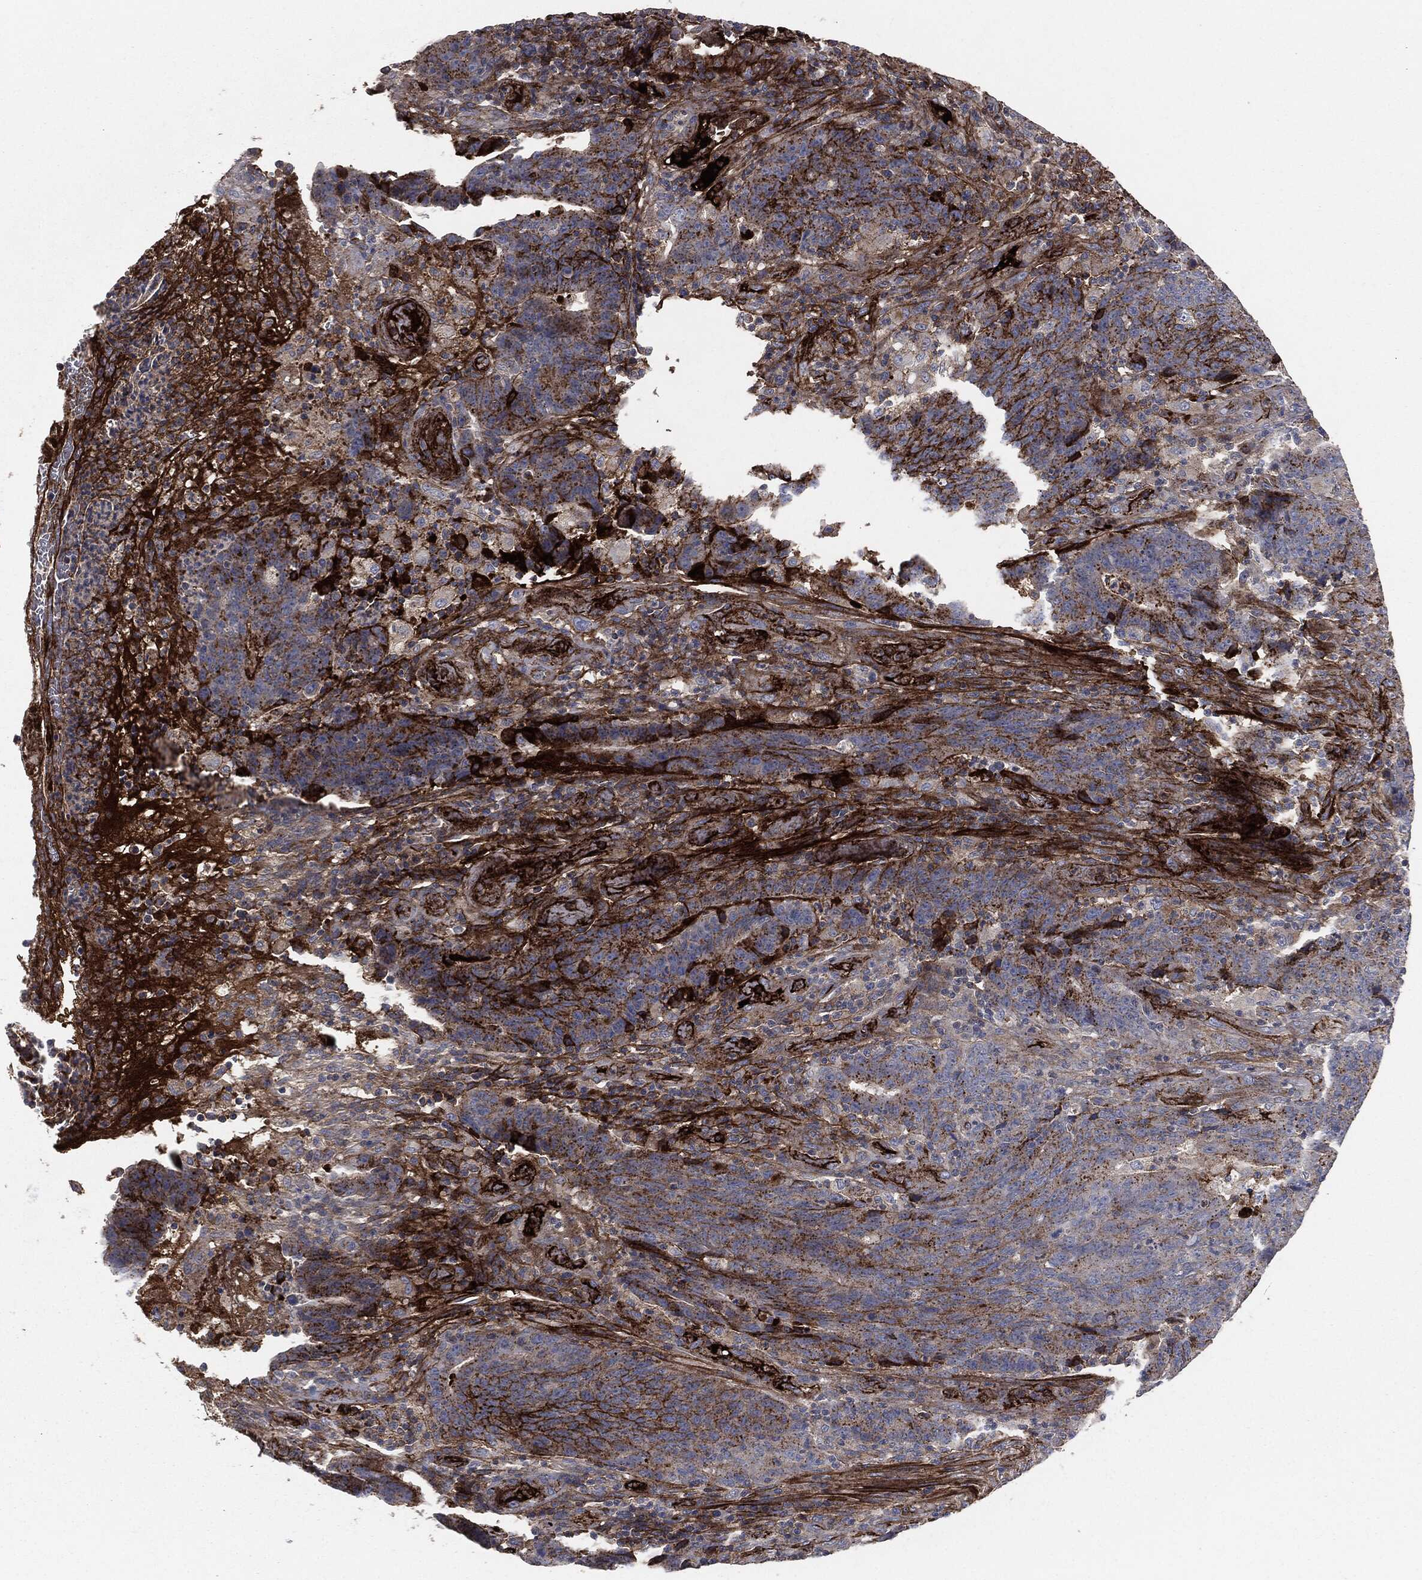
{"staining": {"intensity": "strong", "quantity": "<25%", "location": "cytoplasmic/membranous"}, "tissue": "colorectal cancer", "cell_type": "Tumor cells", "image_type": "cancer", "snomed": [{"axis": "morphology", "description": "Adenocarcinoma, NOS"}, {"axis": "topography", "description": "Colon"}], "caption": "The photomicrograph reveals immunohistochemical staining of colorectal cancer. There is strong cytoplasmic/membranous positivity is seen in approximately <25% of tumor cells. Using DAB (brown) and hematoxylin (blue) stains, captured at high magnification using brightfield microscopy.", "gene": "APOB", "patient": {"sex": "female", "age": 75}}